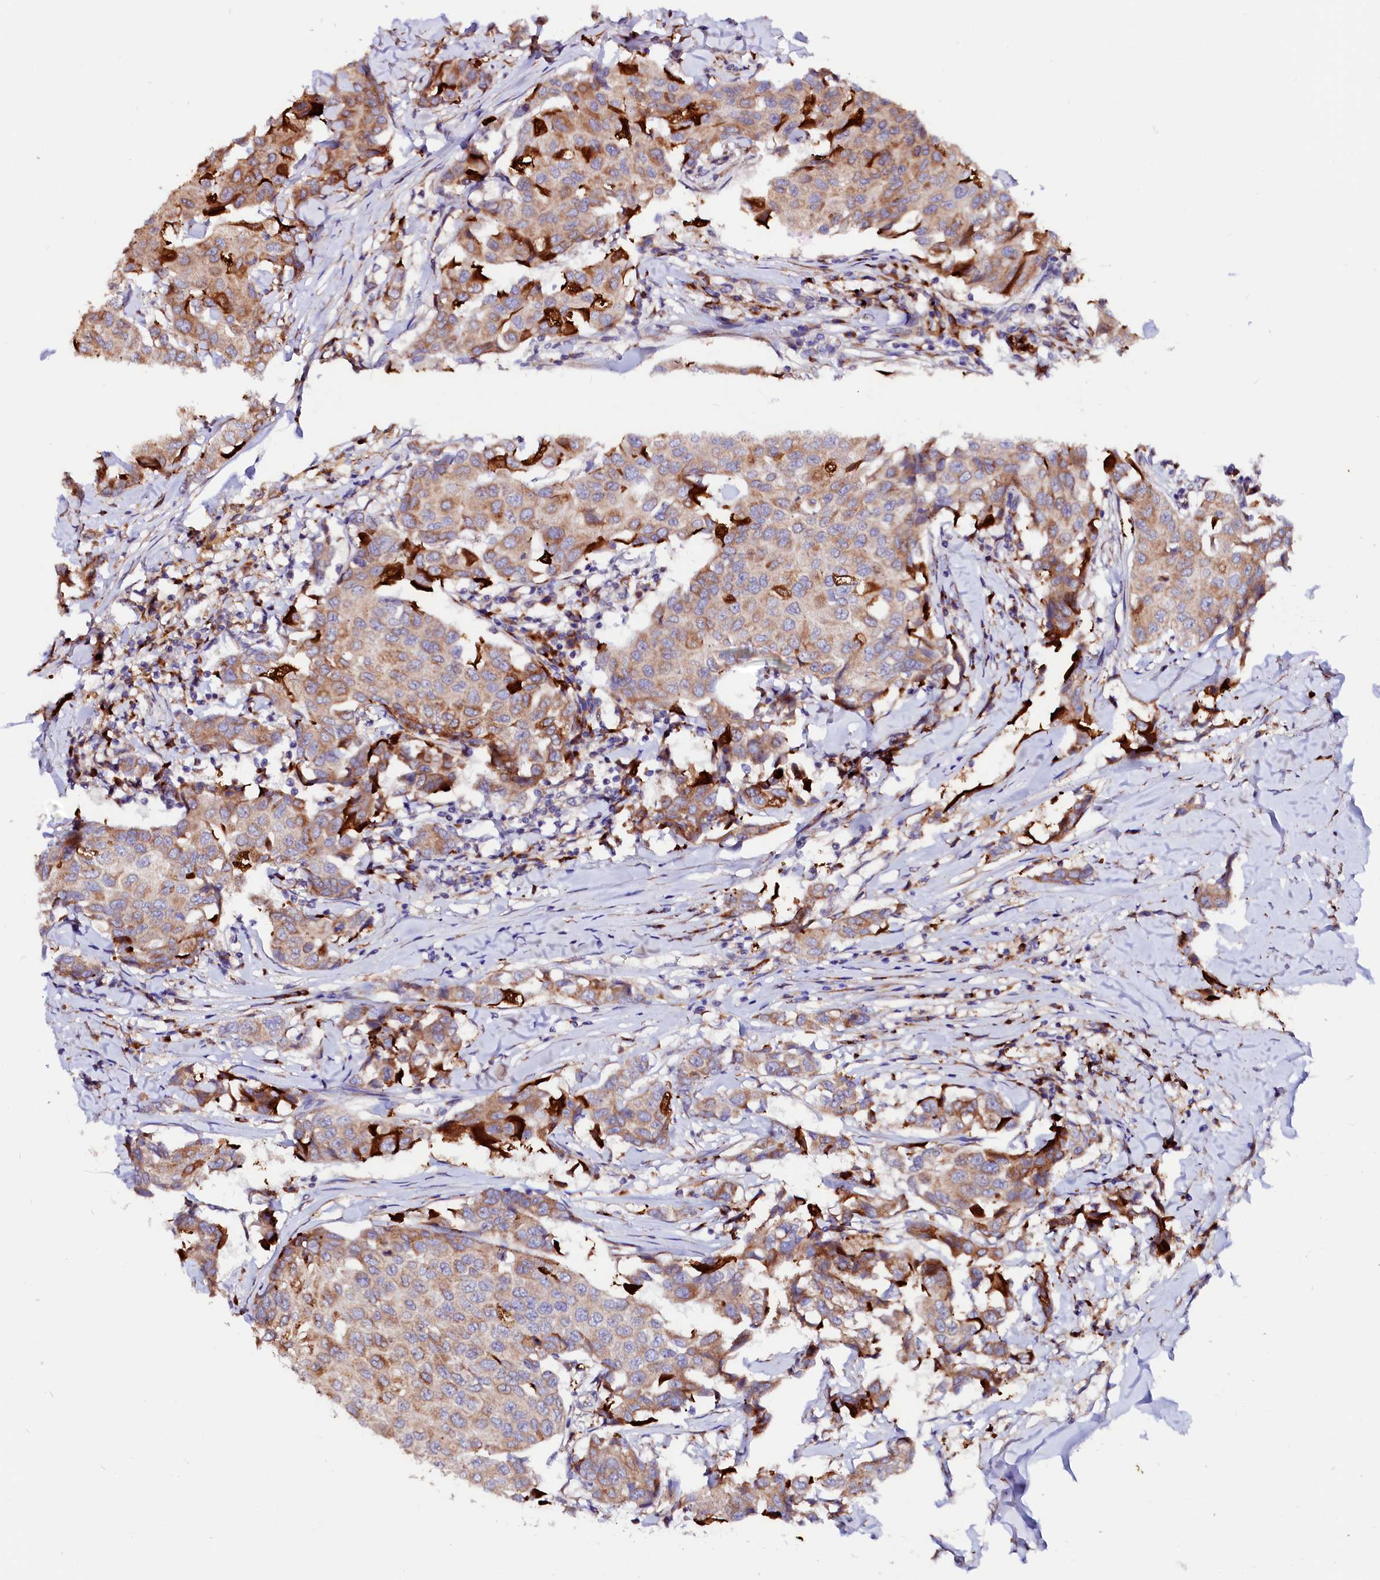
{"staining": {"intensity": "moderate", "quantity": "25%-75%", "location": "cytoplasmic/membranous"}, "tissue": "breast cancer", "cell_type": "Tumor cells", "image_type": "cancer", "snomed": [{"axis": "morphology", "description": "Duct carcinoma"}, {"axis": "topography", "description": "Breast"}], "caption": "A high-resolution micrograph shows IHC staining of breast infiltrating ductal carcinoma, which exhibits moderate cytoplasmic/membranous expression in approximately 25%-75% of tumor cells. (Stains: DAB (3,3'-diaminobenzidine) in brown, nuclei in blue, Microscopy: brightfield microscopy at high magnification).", "gene": "LMAN1", "patient": {"sex": "female", "age": 80}}